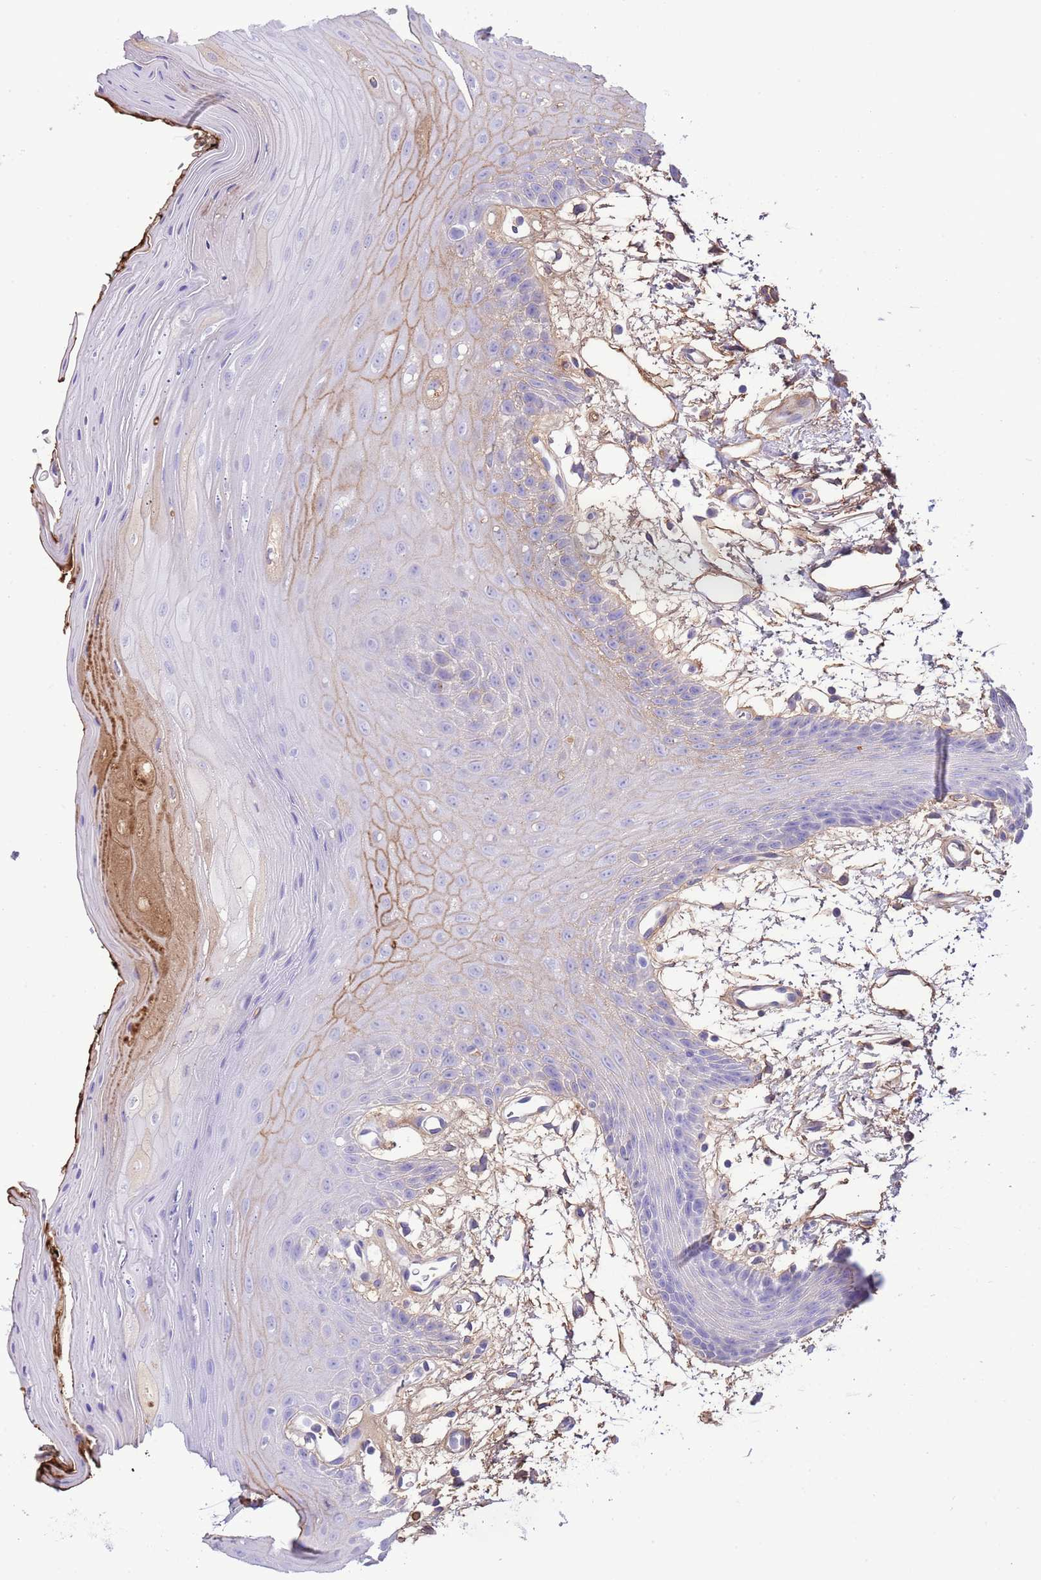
{"staining": {"intensity": "weak", "quantity": "<25%", "location": "cytoplasmic/membranous"}, "tissue": "oral mucosa", "cell_type": "Squamous epithelial cells", "image_type": "normal", "snomed": [{"axis": "morphology", "description": "Normal tissue, NOS"}, {"axis": "topography", "description": "Oral tissue"}, {"axis": "topography", "description": "Tounge, NOS"}], "caption": "A micrograph of oral mucosa stained for a protein shows no brown staining in squamous epithelial cells.", "gene": "IGF1", "patient": {"sex": "female", "age": 59}}